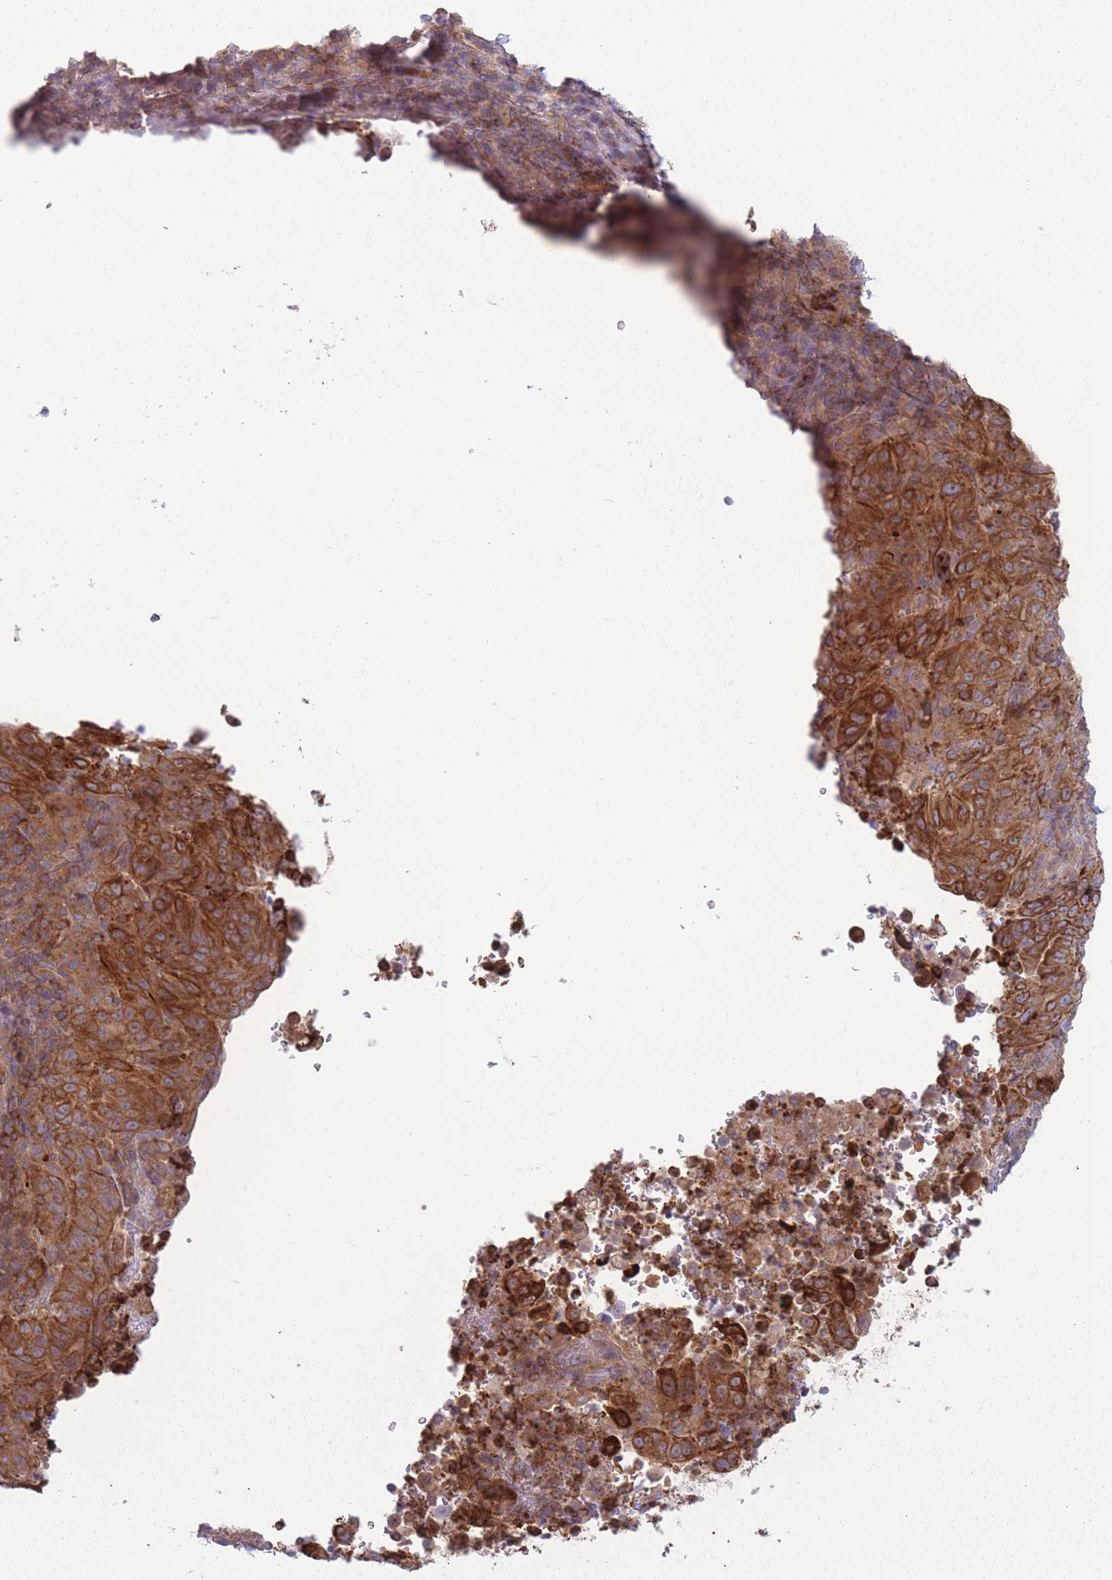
{"staining": {"intensity": "strong", "quantity": ">75%", "location": "cytoplasmic/membranous"}, "tissue": "pancreatic cancer", "cell_type": "Tumor cells", "image_type": "cancer", "snomed": [{"axis": "morphology", "description": "Adenocarcinoma, NOS"}, {"axis": "topography", "description": "Pancreas"}], "caption": "Approximately >75% of tumor cells in pancreatic cancer (adenocarcinoma) show strong cytoplasmic/membranous protein staining as visualized by brown immunohistochemical staining.", "gene": "HSBP1L1", "patient": {"sex": "male", "age": 63}}